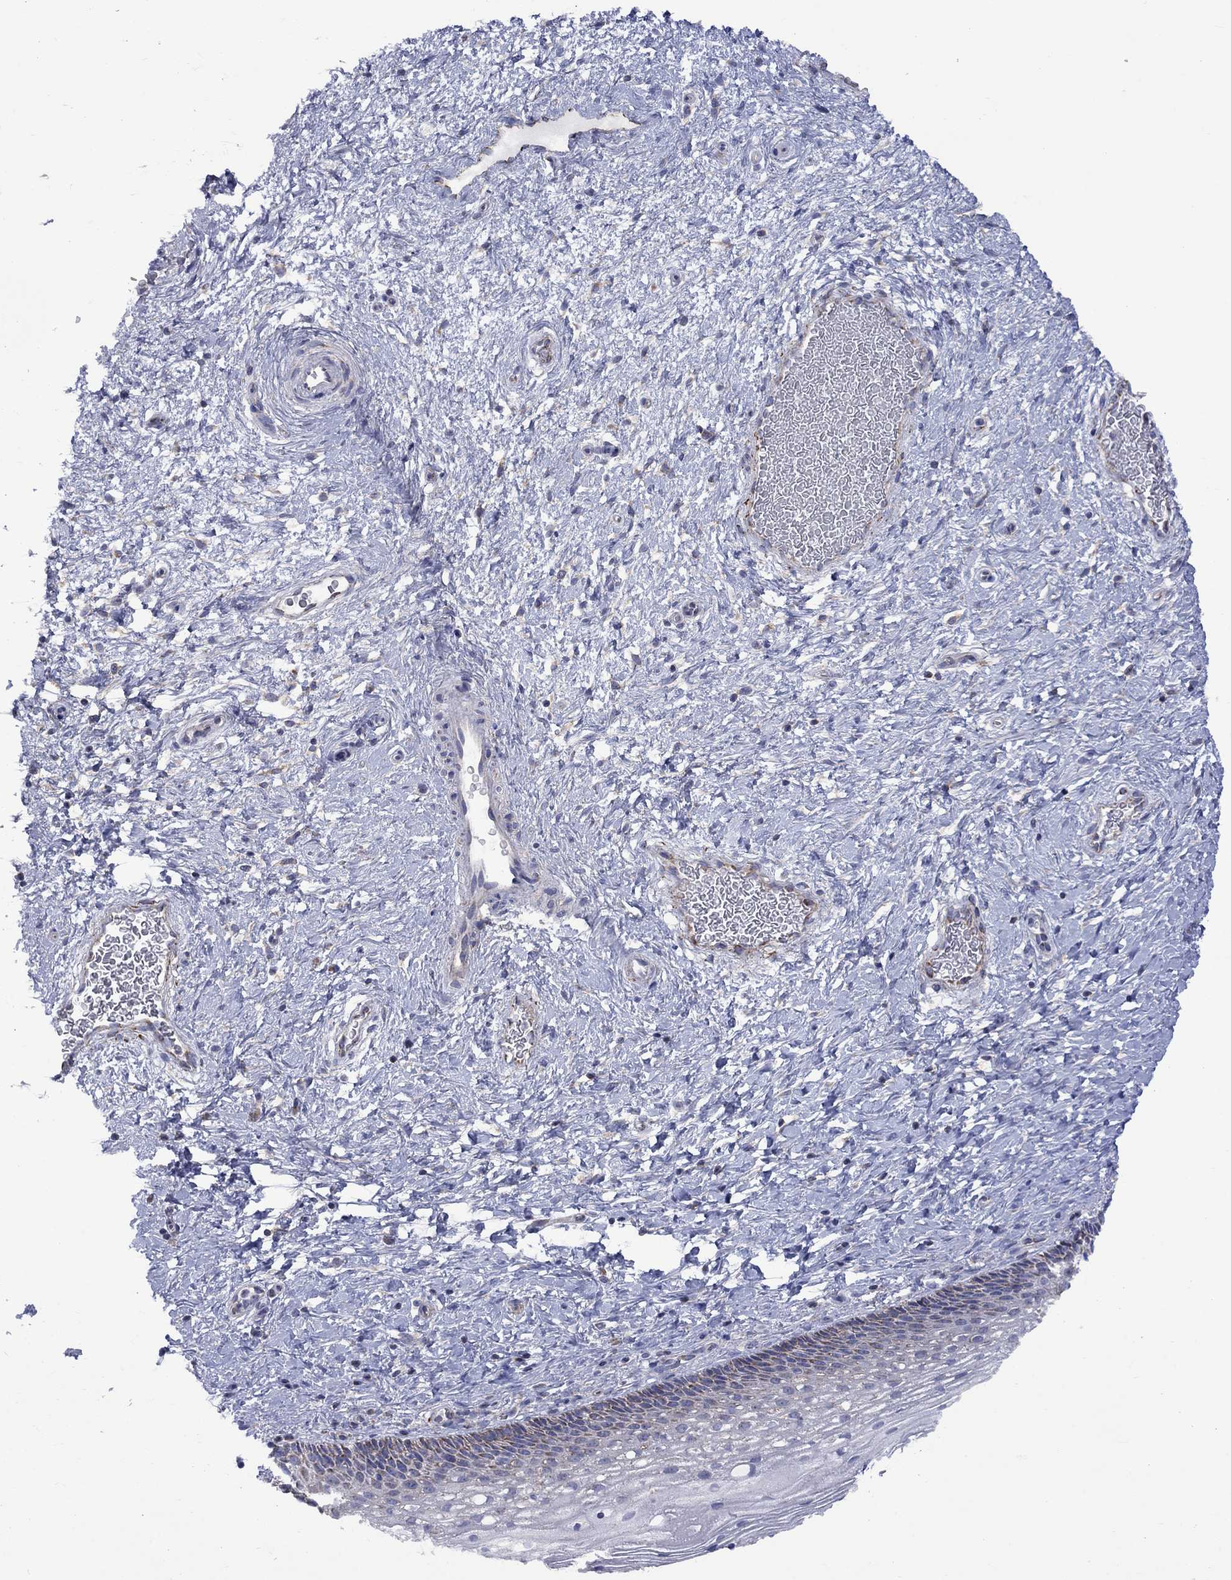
{"staining": {"intensity": "negative", "quantity": "none", "location": "none"}, "tissue": "cervix", "cell_type": "Glandular cells", "image_type": "normal", "snomed": [{"axis": "morphology", "description": "Normal tissue, NOS"}, {"axis": "topography", "description": "Cervix"}], "caption": "Histopathology image shows no significant protein positivity in glandular cells of unremarkable cervix. Nuclei are stained in blue.", "gene": "CISD1", "patient": {"sex": "female", "age": 34}}